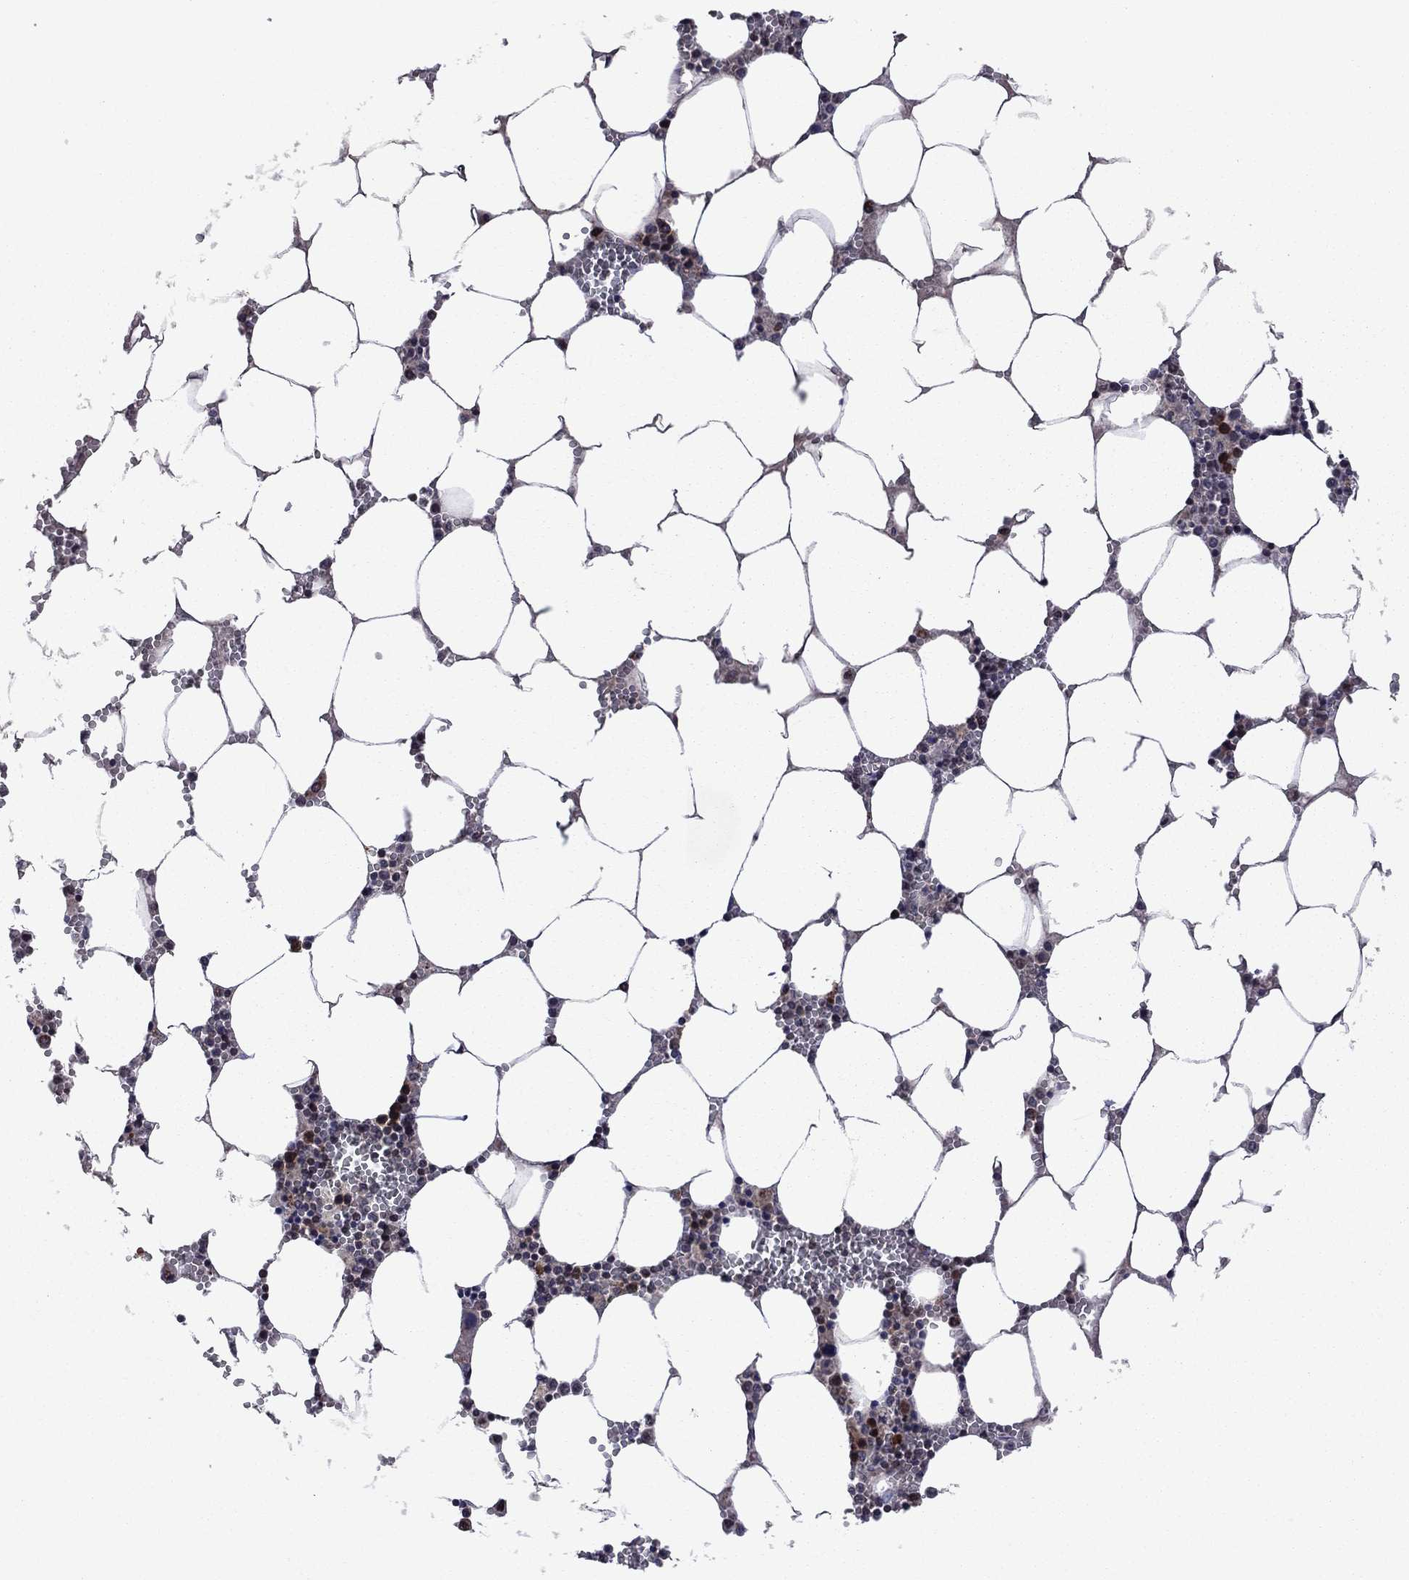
{"staining": {"intensity": "strong", "quantity": "<25%", "location": "cytoplasmic/membranous"}, "tissue": "bone marrow", "cell_type": "Hematopoietic cells", "image_type": "normal", "snomed": [{"axis": "morphology", "description": "Normal tissue, NOS"}, {"axis": "topography", "description": "Bone marrow"}], "caption": "Immunohistochemistry staining of normal bone marrow, which exhibits medium levels of strong cytoplasmic/membranous positivity in about <25% of hematopoietic cells indicating strong cytoplasmic/membranous protein positivity. The staining was performed using DAB (3,3'-diaminobenzidine) (brown) for protein detection and nuclei were counterstained in hematoxylin (blue).", "gene": "GPAA1", "patient": {"sex": "female", "age": 64}}